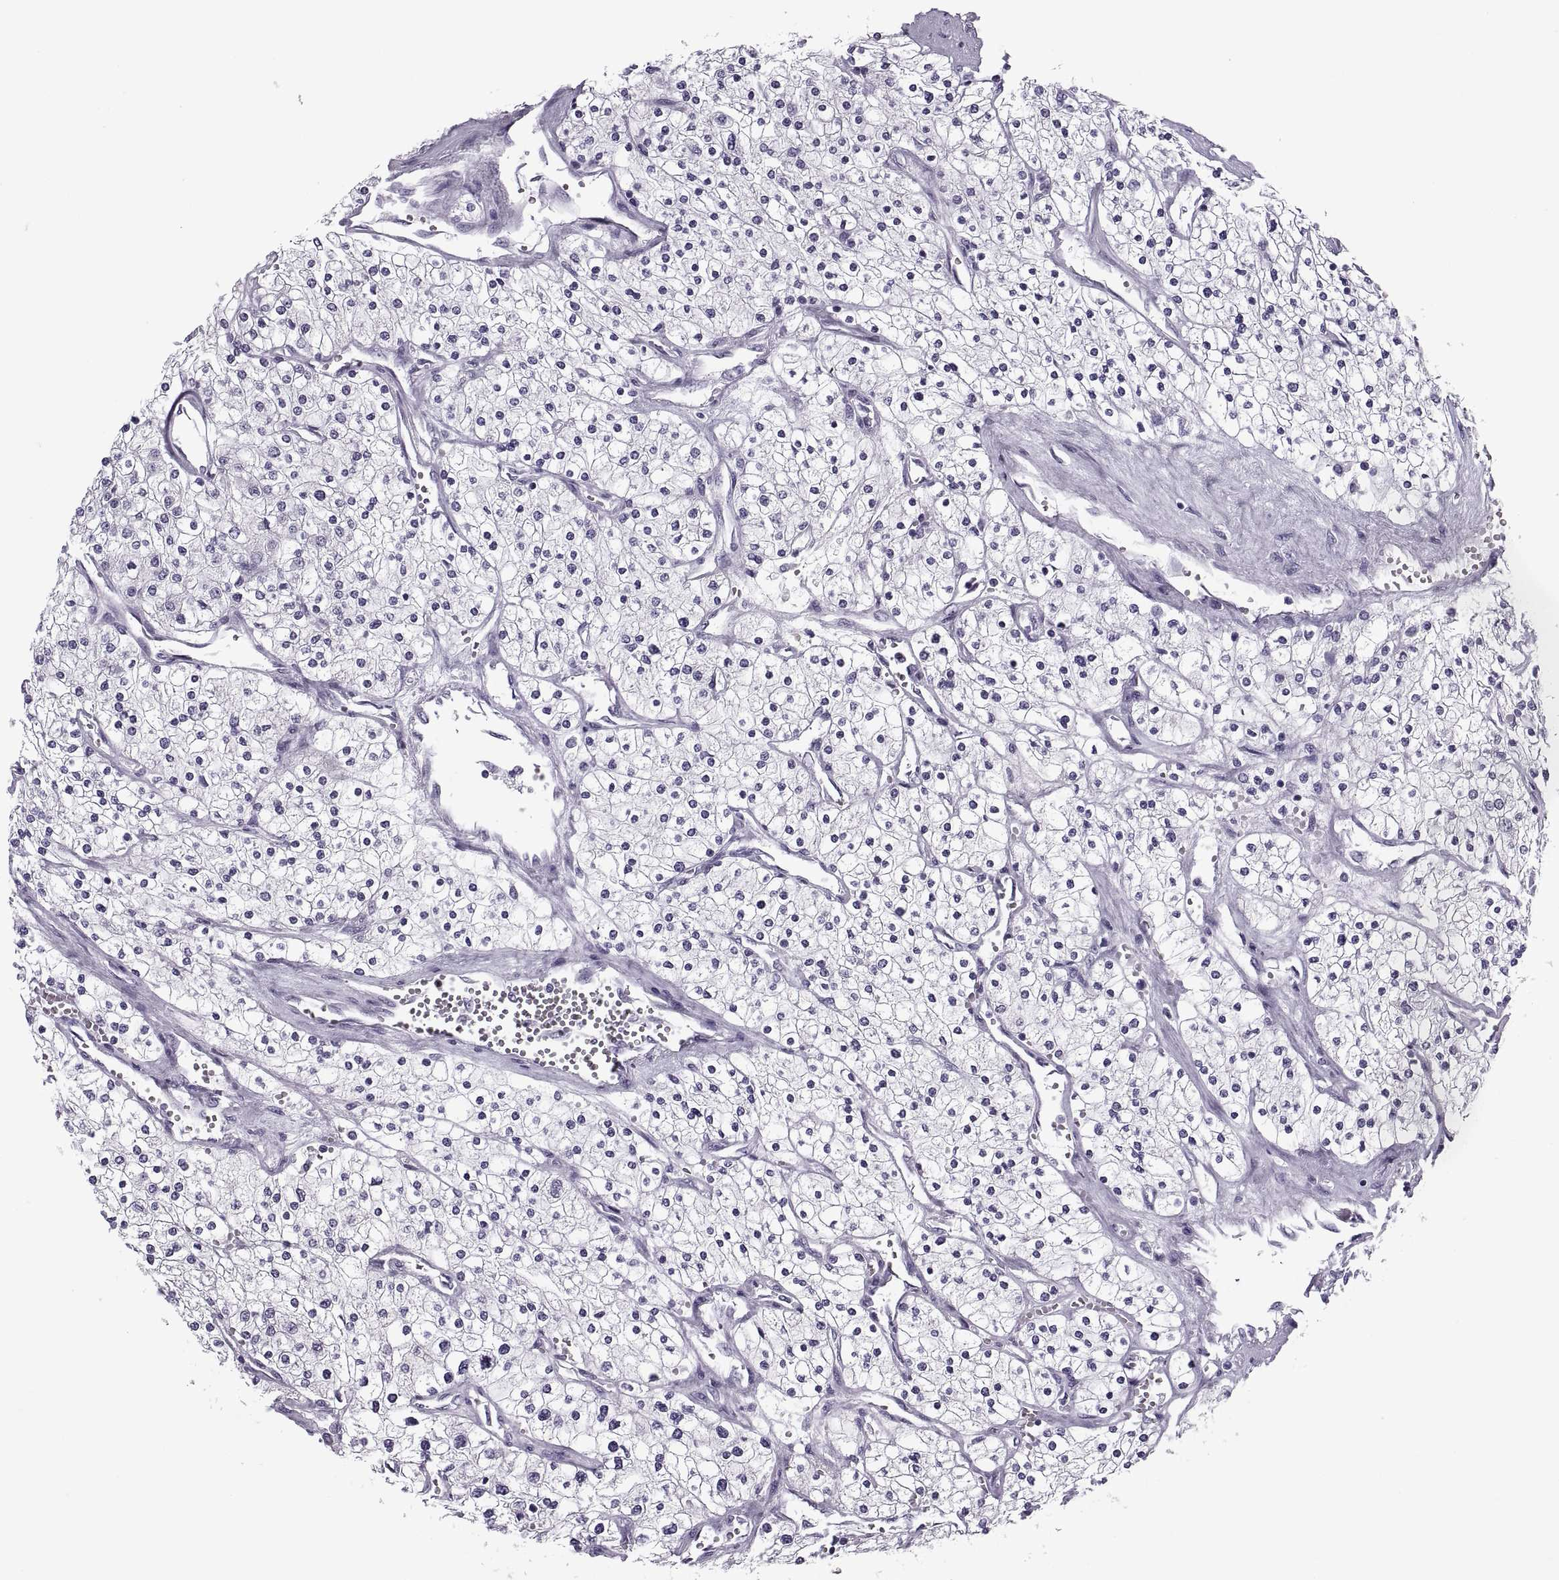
{"staining": {"intensity": "negative", "quantity": "none", "location": "none"}, "tissue": "renal cancer", "cell_type": "Tumor cells", "image_type": "cancer", "snomed": [{"axis": "morphology", "description": "Adenocarcinoma, NOS"}, {"axis": "topography", "description": "Kidney"}], "caption": "IHC micrograph of neoplastic tissue: adenocarcinoma (renal) stained with DAB exhibits no significant protein staining in tumor cells.", "gene": "TBC1D3G", "patient": {"sex": "male", "age": 80}}